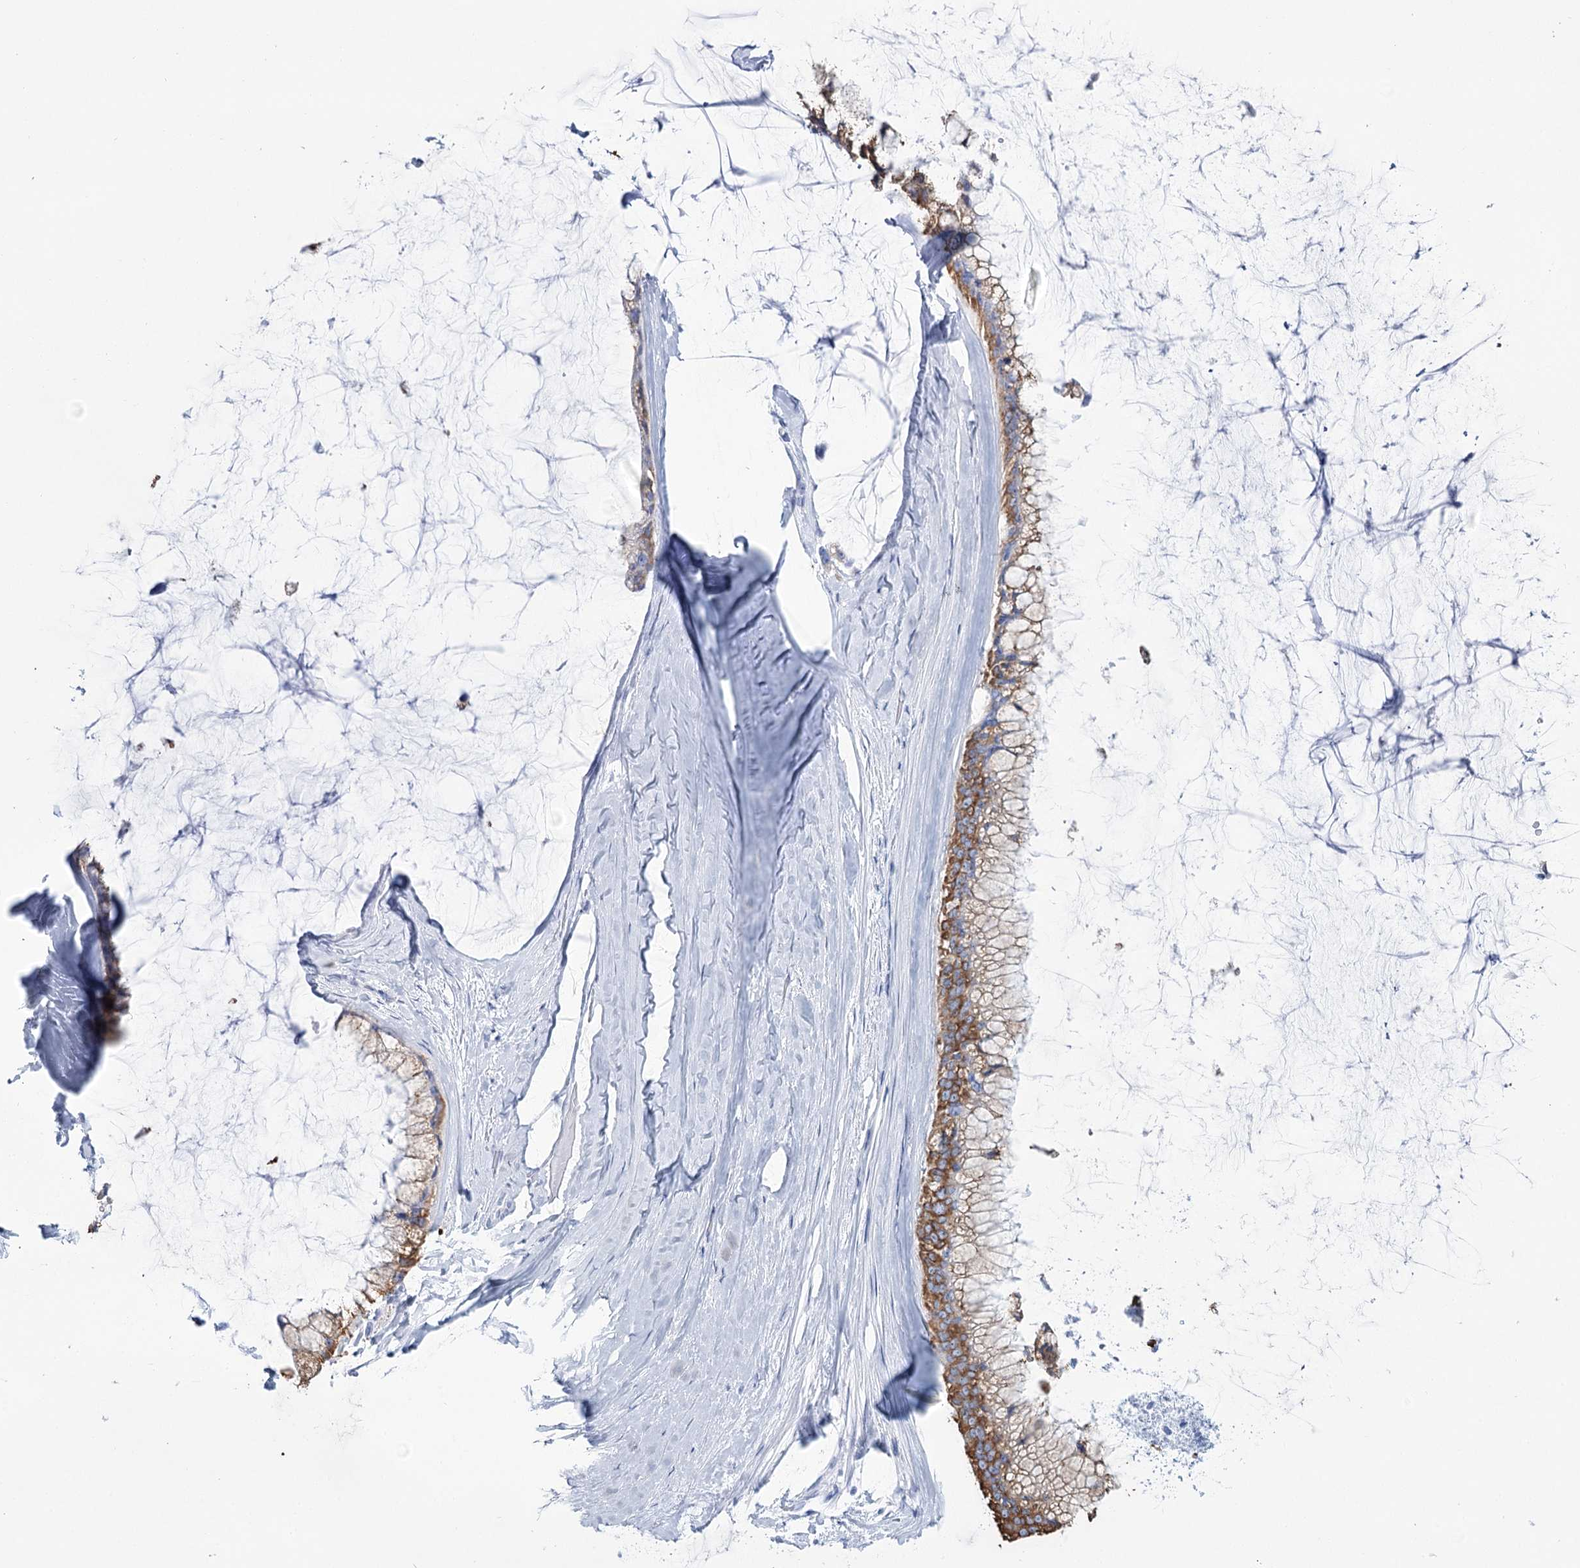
{"staining": {"intensity": "moderate", "quantity": ">75%", "location": "cytoplasmic/membranous"}, "tissue": "ovarian cancer", "cell_type": "Tumor cells", "image_type": "cancer", "snomed": [{"axis": "morphology", "description": "Cystadenocarcinoma, mucinous, NOS"}, {"axis": "topography", "description": "Ovary"}], "caption": "Protein expression analysis of mucinous cystadenocarcinoma (ovarian) displays moderate cytoplasmic/membranous staining in about >75% of tumor cells.", "gene": "RNF186", "patient": {"sex": "female", "age": 39}}